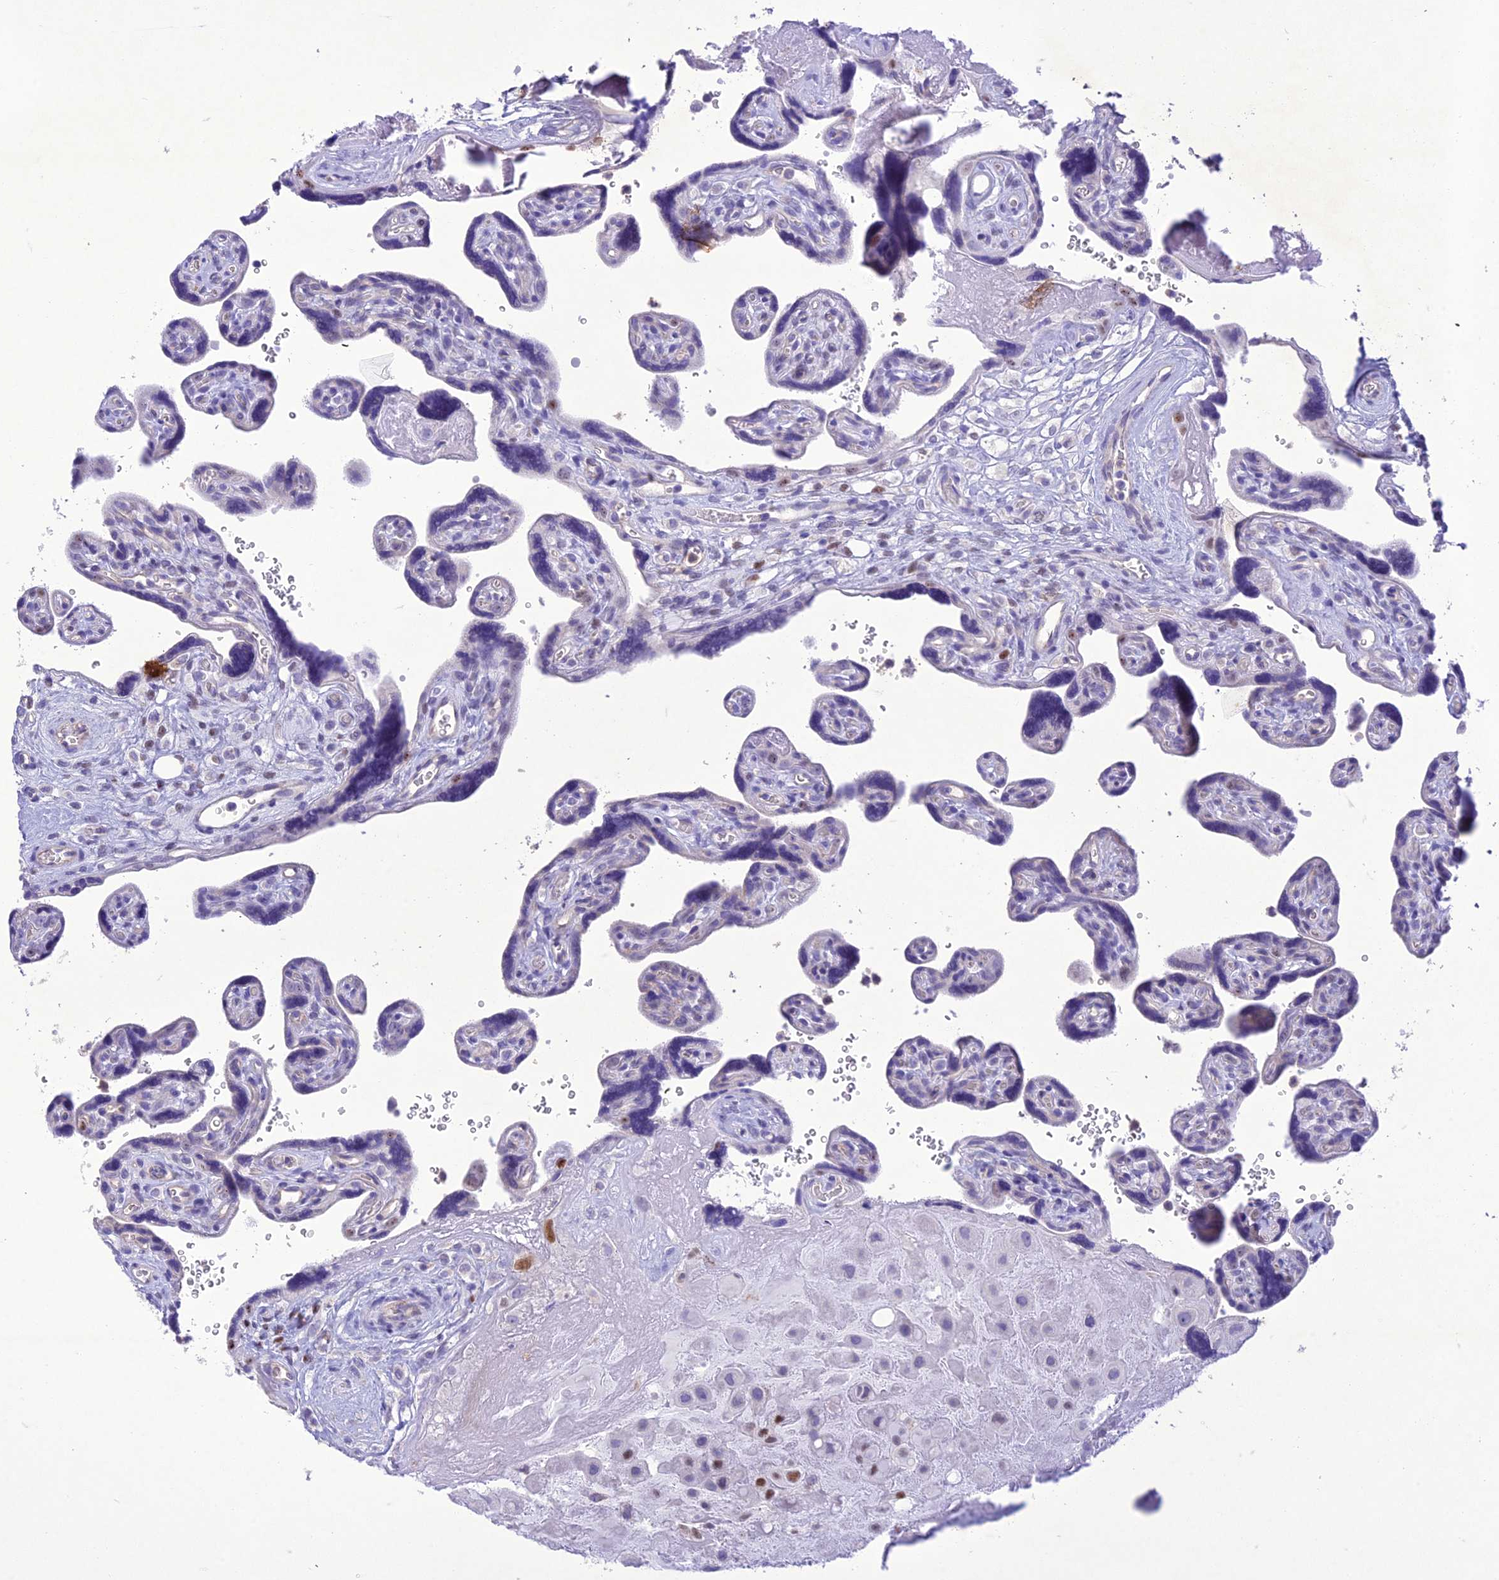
{"staining": {"intensity": "moderate", "quantity": "<25%", "location": "nuclear"}, "tissue": "placenta", "cell_type": "Decidual cells", "image_type": "normal", "snomed": [{"axis": "morphology", "description": "Normal tissue, NOS"}, {"axis": "topography", "description": "Placenta"}], "caption": "IHC of normal placenta reveals low levels of moderate nuclear staining in about <25% of decidual cells.", "gene": "SLC13A5", "patient": {"sex": "female", "age": 39}}